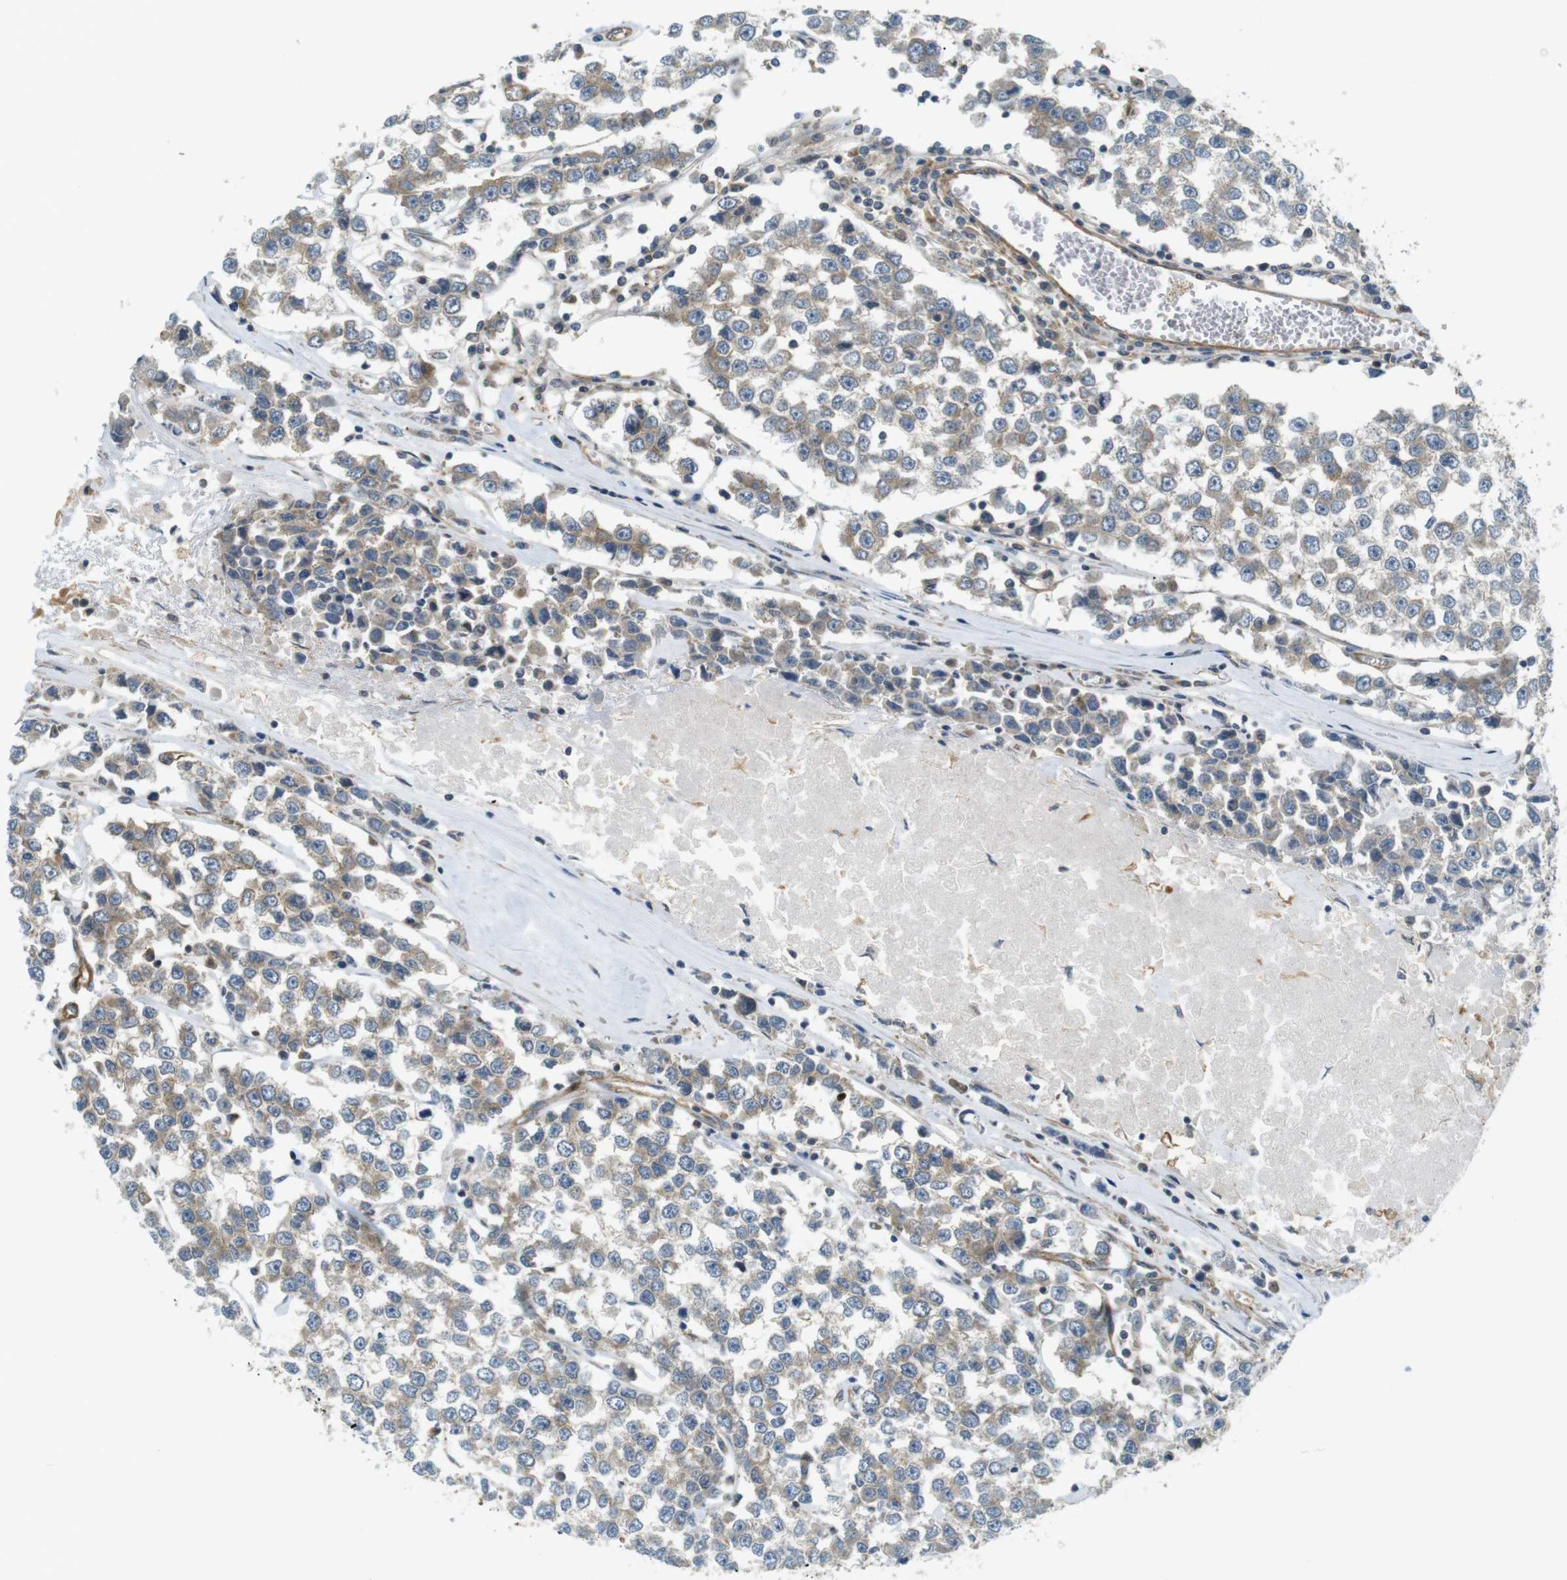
{"staining": {"intensity": "weak", "quantity": ">75%", "location": "cytoplasmic/membranous"}, "tissue": "testis cancer", "cell_type": "Tumor cells", "image_type": "cancer", "snomed": [{"axis": "morphology", "description": "Seminoma, NOS"}, {"axis": "morphology", "description": "Carcinoma, Embryonal, NOS"}, {"axis": "topography", "description": "Testis"}], "caption": "There is low levels of weak cytoplasmic/membranous positivity in tumor cells of testis seminoma, as demonstrated by immunohistochemical staining (brown color).", "gene": "TSC1", "patient": {"sex": "male", "age": 52}}